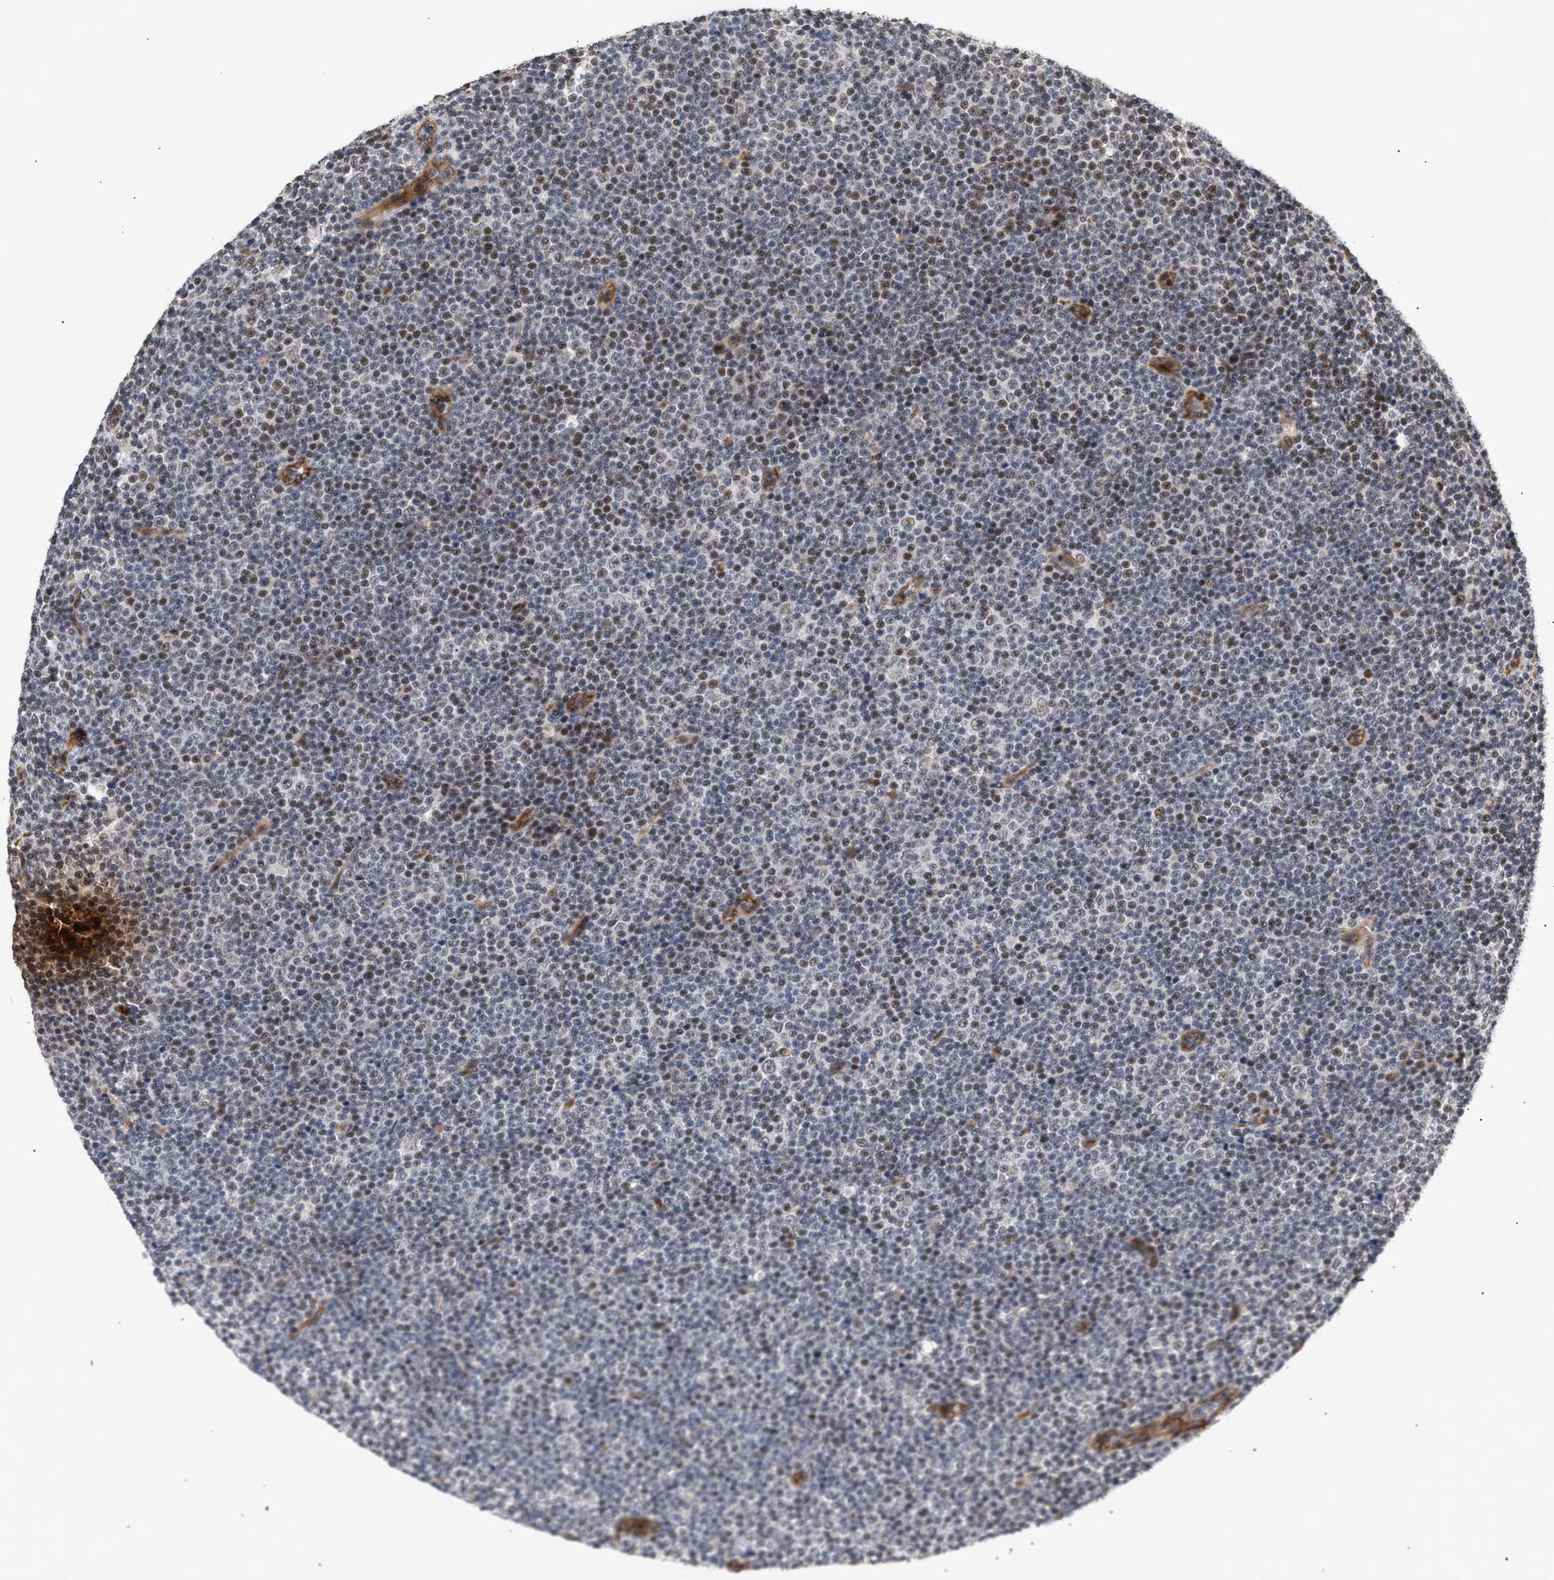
{"staining": {"intensity": "moderate", "quantity": "25%-75%", "location": "nuclear"}, "tissue": "lymphoma", "cell_type": "Tumor cells", "image_type": "cancer", "snomed": [{"axis": "morphology", "description": "Malignant lymphoma, non-Hodgkin's type, Low grade"}, {"axis": "topography", "description": "Lymph node"}], "caption": "DAB (3,3'-diaminobenzidine) immunohistochemical staining of malignant lymphoma, non-Hodgkin's type (low-grade) displays moderate nuclear protein positivity in about 25%-75% of tumor cells. The staining is performed using DAB (3,3'-diaminobenzidine) brown chromogen to label protein expression. The nuclei are counter-stained blue using hematoxylin.", "gene": "PLXND1", "patient": {"sex": "female", "age": 67}}